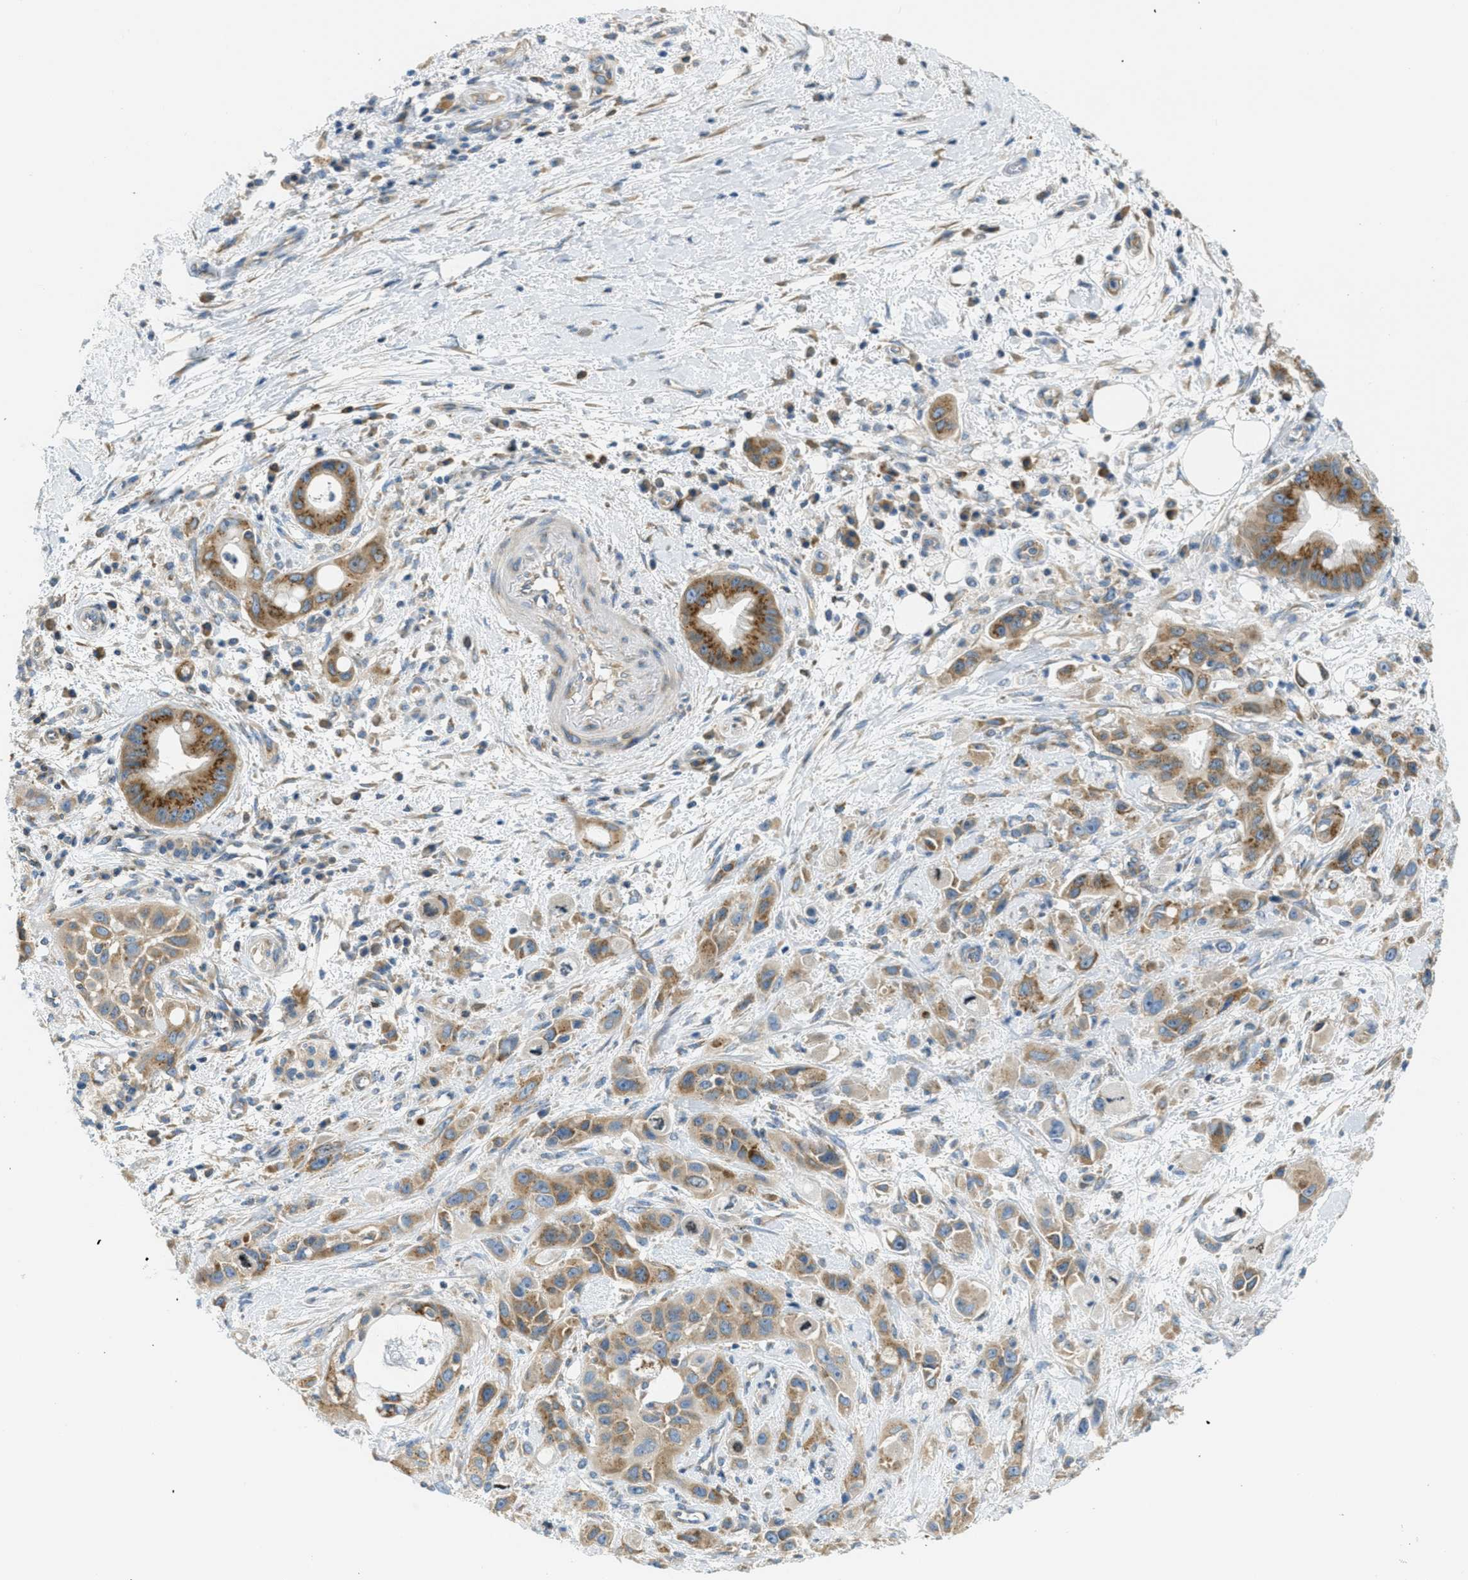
{"staining": {"intensity": "moderate", "quantity": ">75%", "location": "cytoplasmic/membranous"}, "tissue": "pancreatic cancer", "cell_type": "Tumor cells", "image_type": "cancer", "snomed": [{"axis": "morphology", "description": "Adenocarcinoma, NOS"}, {"axis": "topography", "description": "Pancreas"}], "caption": "Human pancreatic adenocarcinoma stained with a protein marker shows moderate staining in tumor cells.", "gene": "ABCF1", "patient": {"sex": "female", "age": 73}}